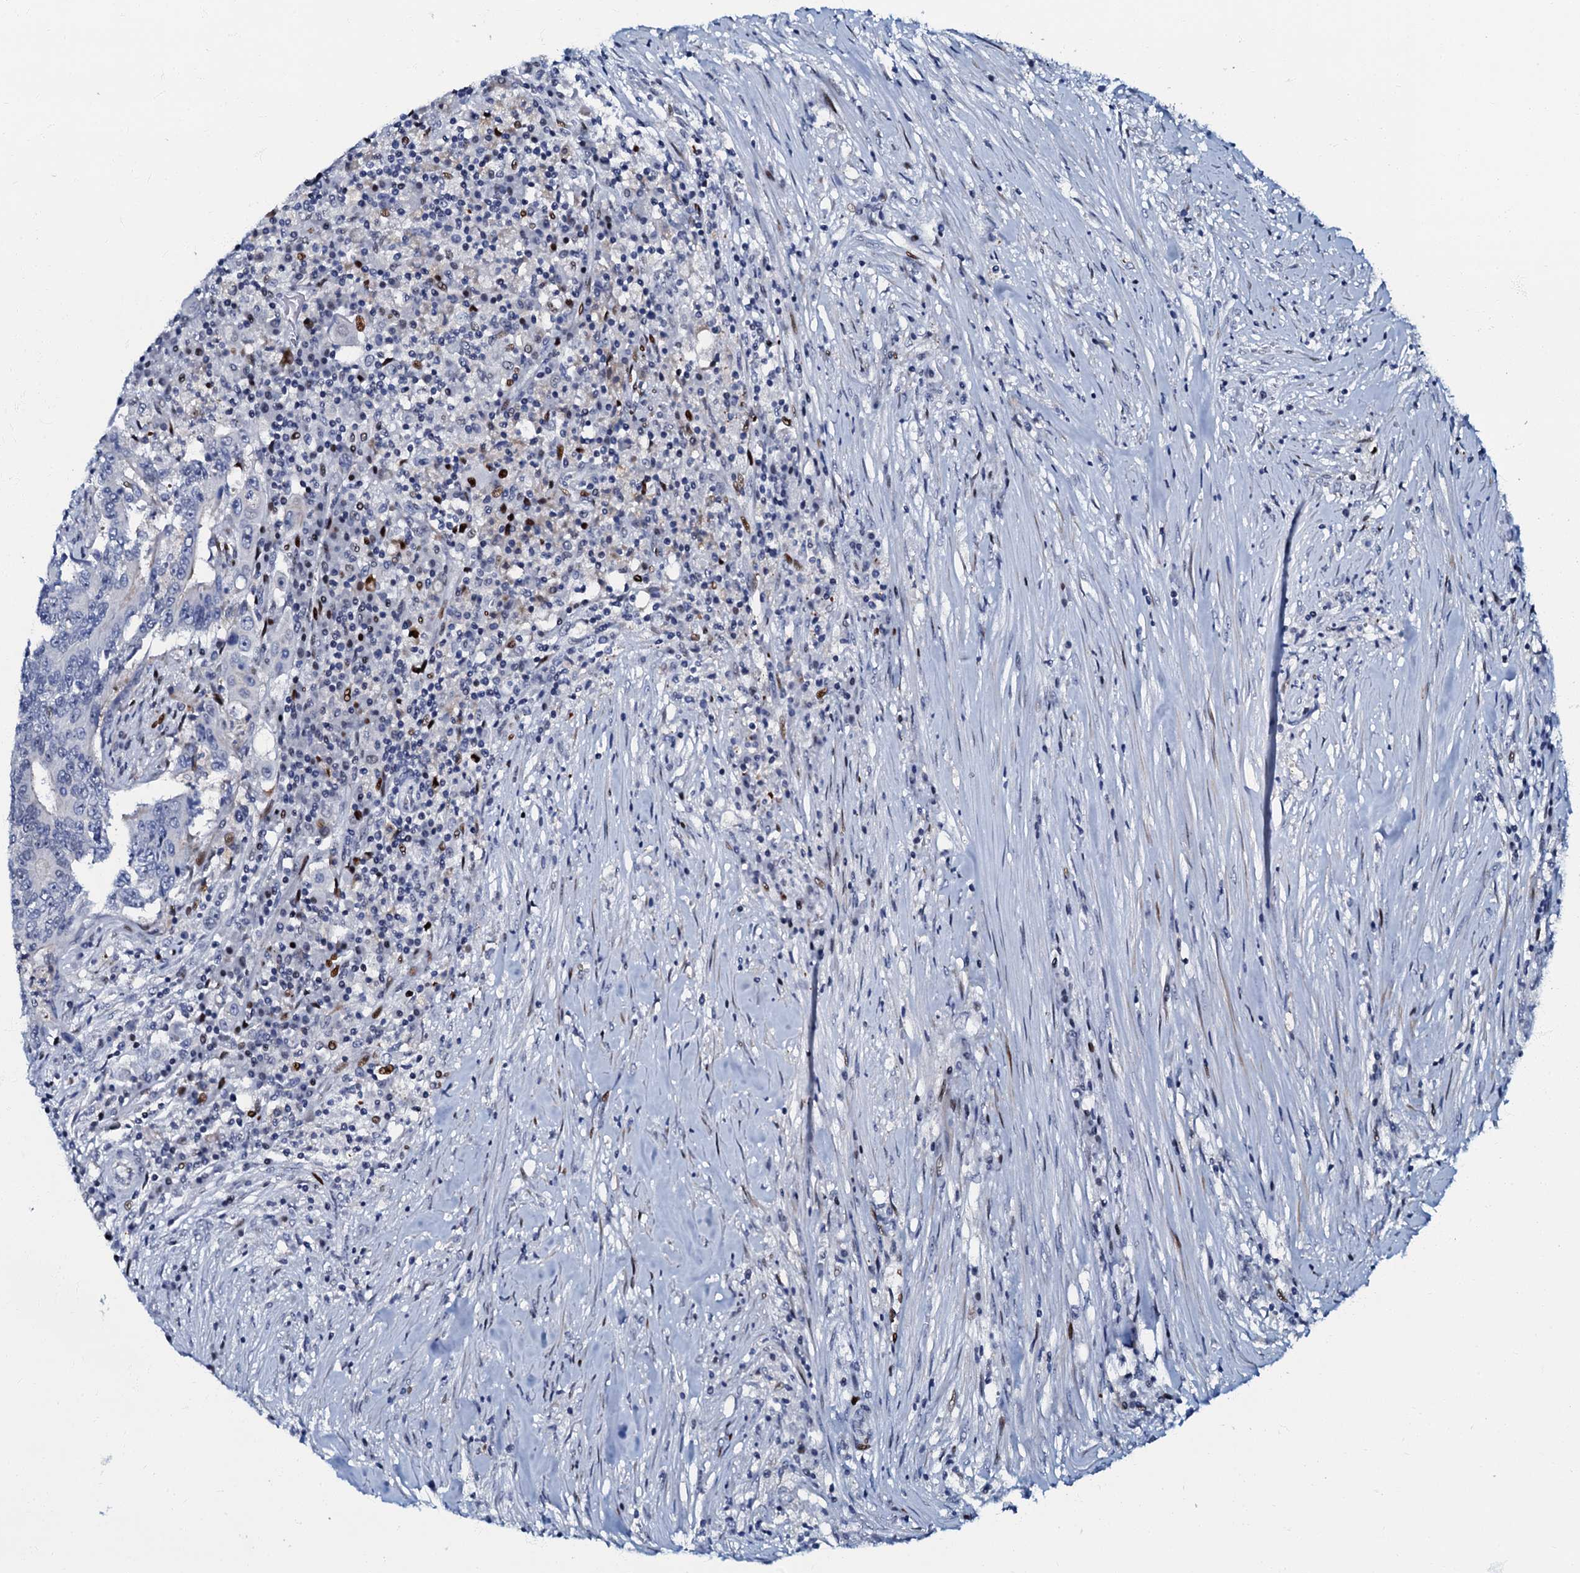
{"staining": {"intensity": "negative", "quantity": "none", "location": "none"}, "tissue": "colorectal cancer", "cell_type": "Tumor cells", "image_type": "cancer", "snomed": [{"axis": "morphology", "description": "Adenocarcinoma, NOS"}, {"axis": "topography", "description": "Colon"}], "caption": "The micrograph exhibits no staining of tumor cells in colorectal cancer (adenocarcinoma).", "gene": "MFSD5", "patient": {"sex": "male", "age": 83}}